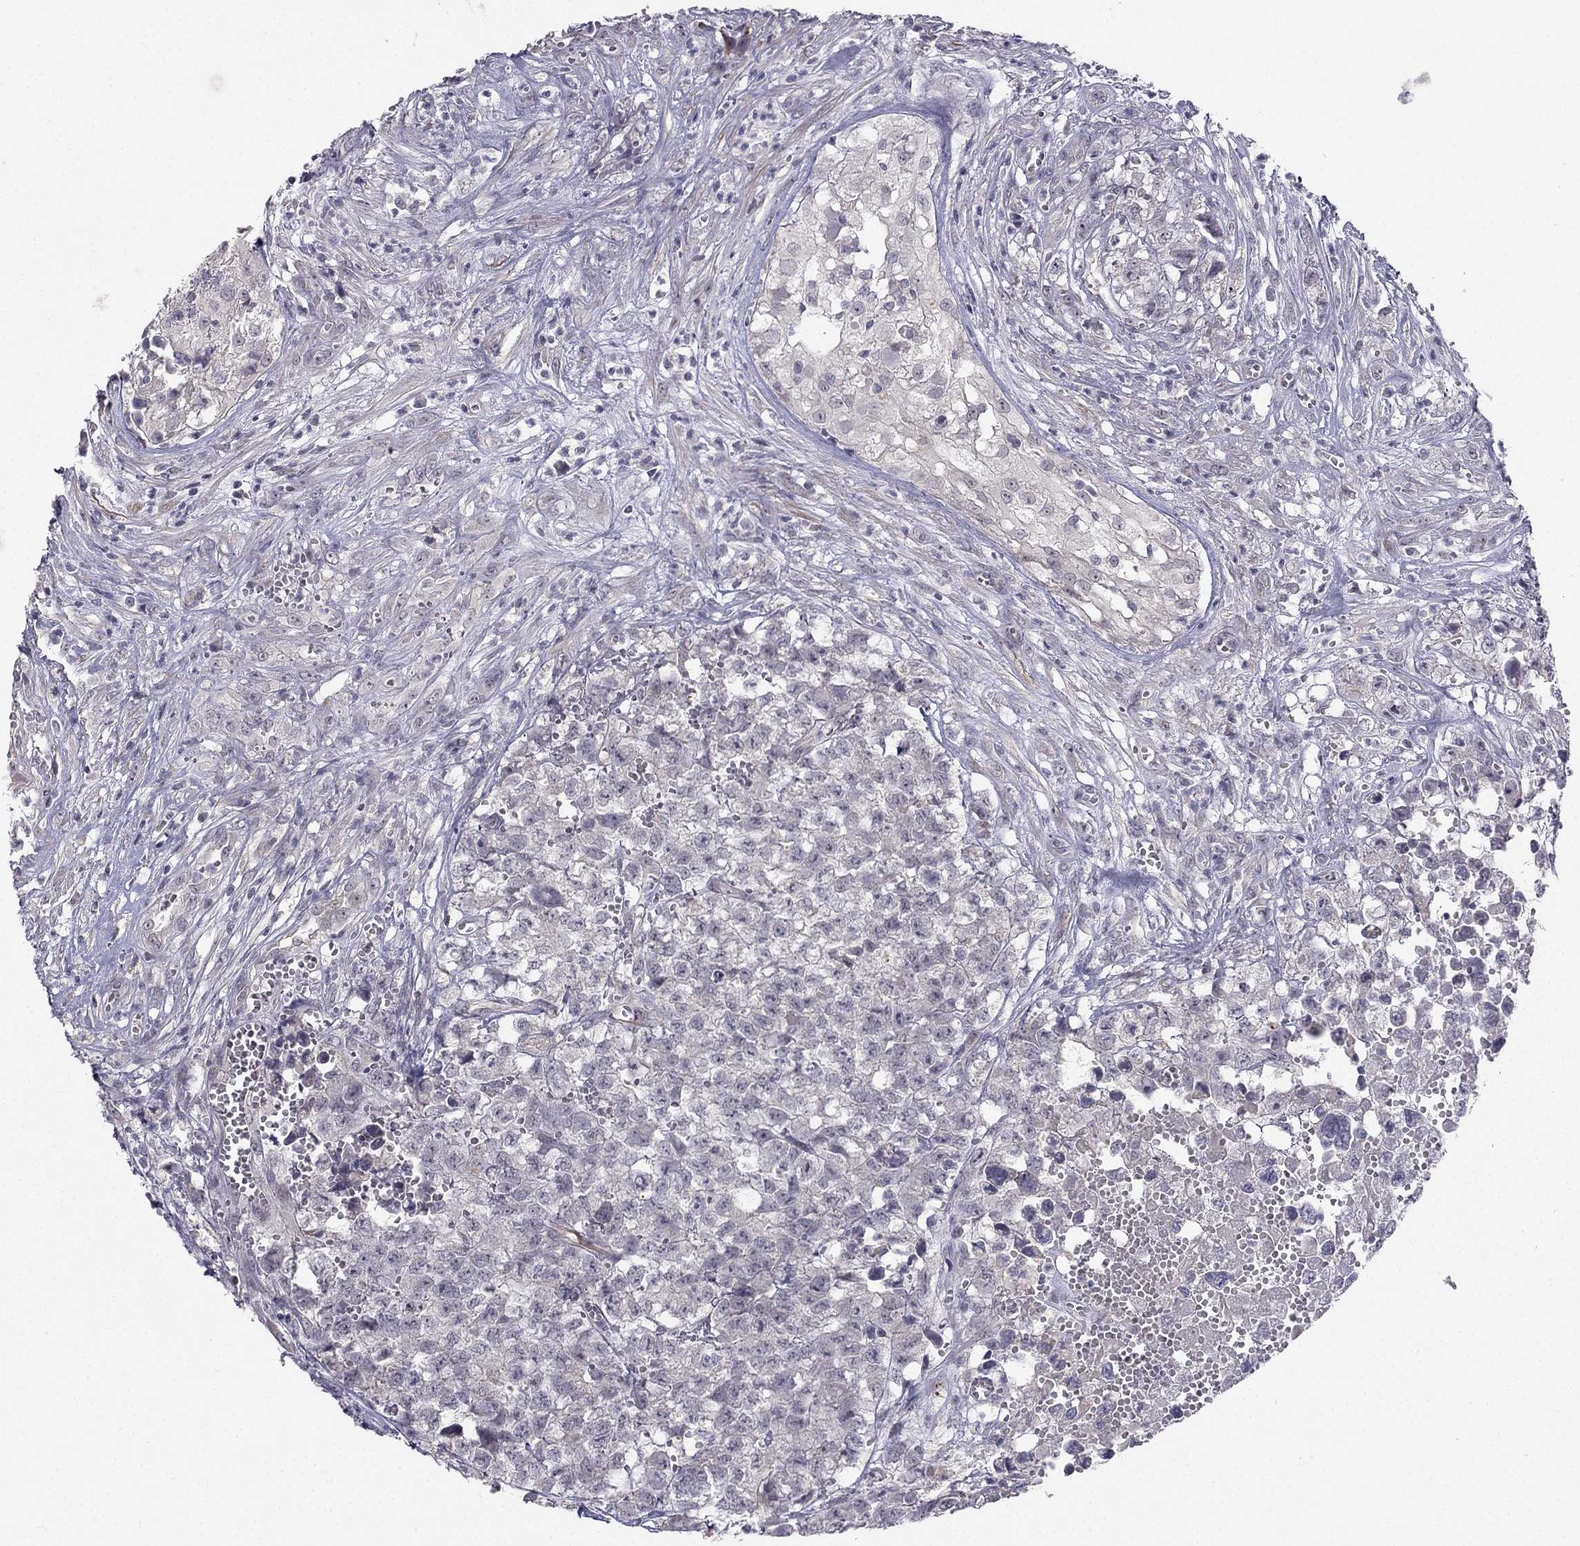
{"staining": {"intensity": "negative", "quantity": "none", "location": "none"}, "tissue": "testis cancer", "cell_type": "Tumor cells", "image_type": "cancer", "snomed": [{"axis": "morphology", "description": "Seminoma, NOS"}, {"axis": "morphology", "description": "Carcinoma, Embryonal, NOS"}, {"axis": "topography", "description": "Testis"}], "caption": "A photomicrograph of human testis cancer is negative for staining in tumor cells.", "gene": "CHST8", "patient": {"sex": "male", "age": 22}}